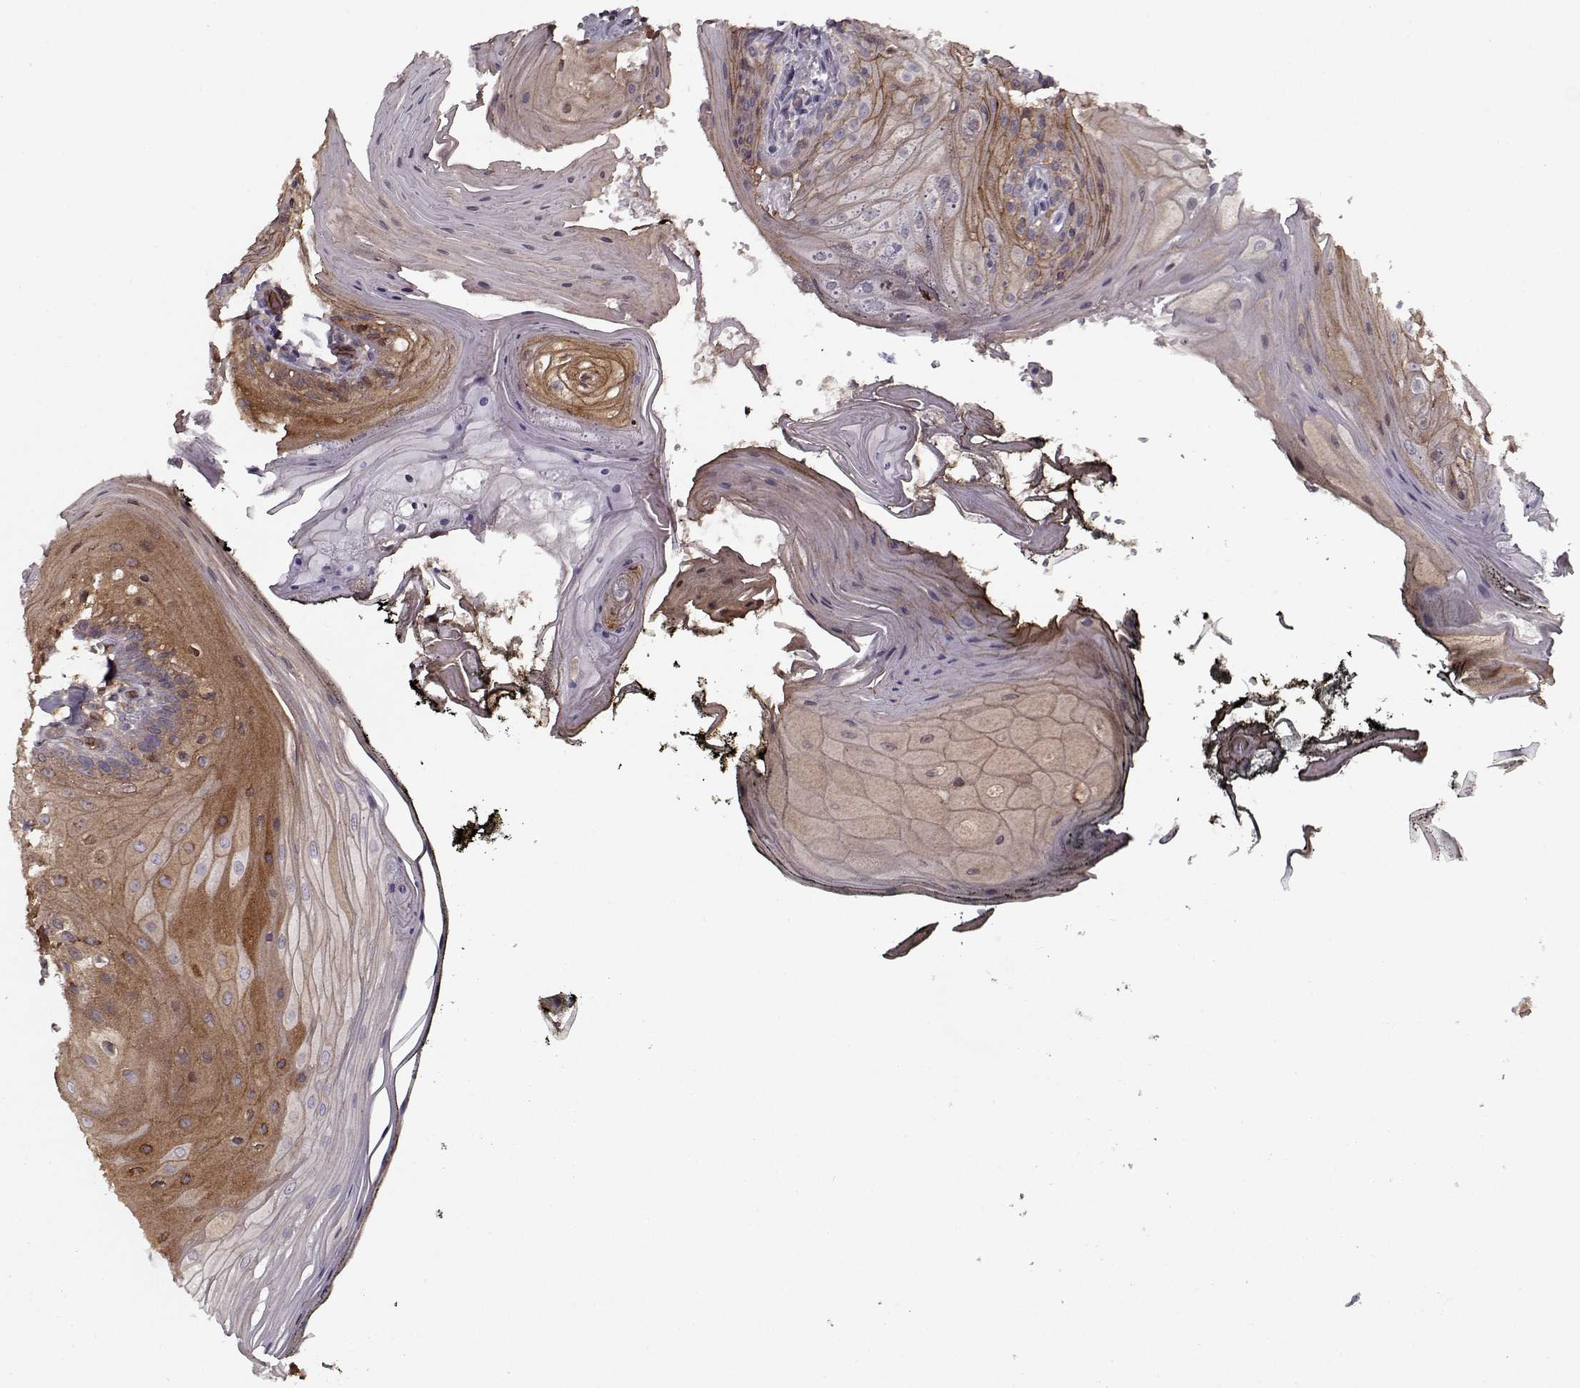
{"staining": {"intensity": "moderate", "quantity": "<25%", "location": "cytoplasmic/membranous"}, "tissue": "oral mucosa", "cell_type": "Squamous epithelial cells", "image_type": "normal", "snomed": [{"axis": "morphology", "description": "Normal tissue, NOS"}, {"axis": "topography", "description": "Oral tissue"}], "caption": "This is an image of IHC staining of unremarkable oral mucosa, which shows moderate staining in the cytoplasmic/membranous of squamous epithelial cells.", "gene": "AFM", "patient": {"sex": "male", "age": 9}}